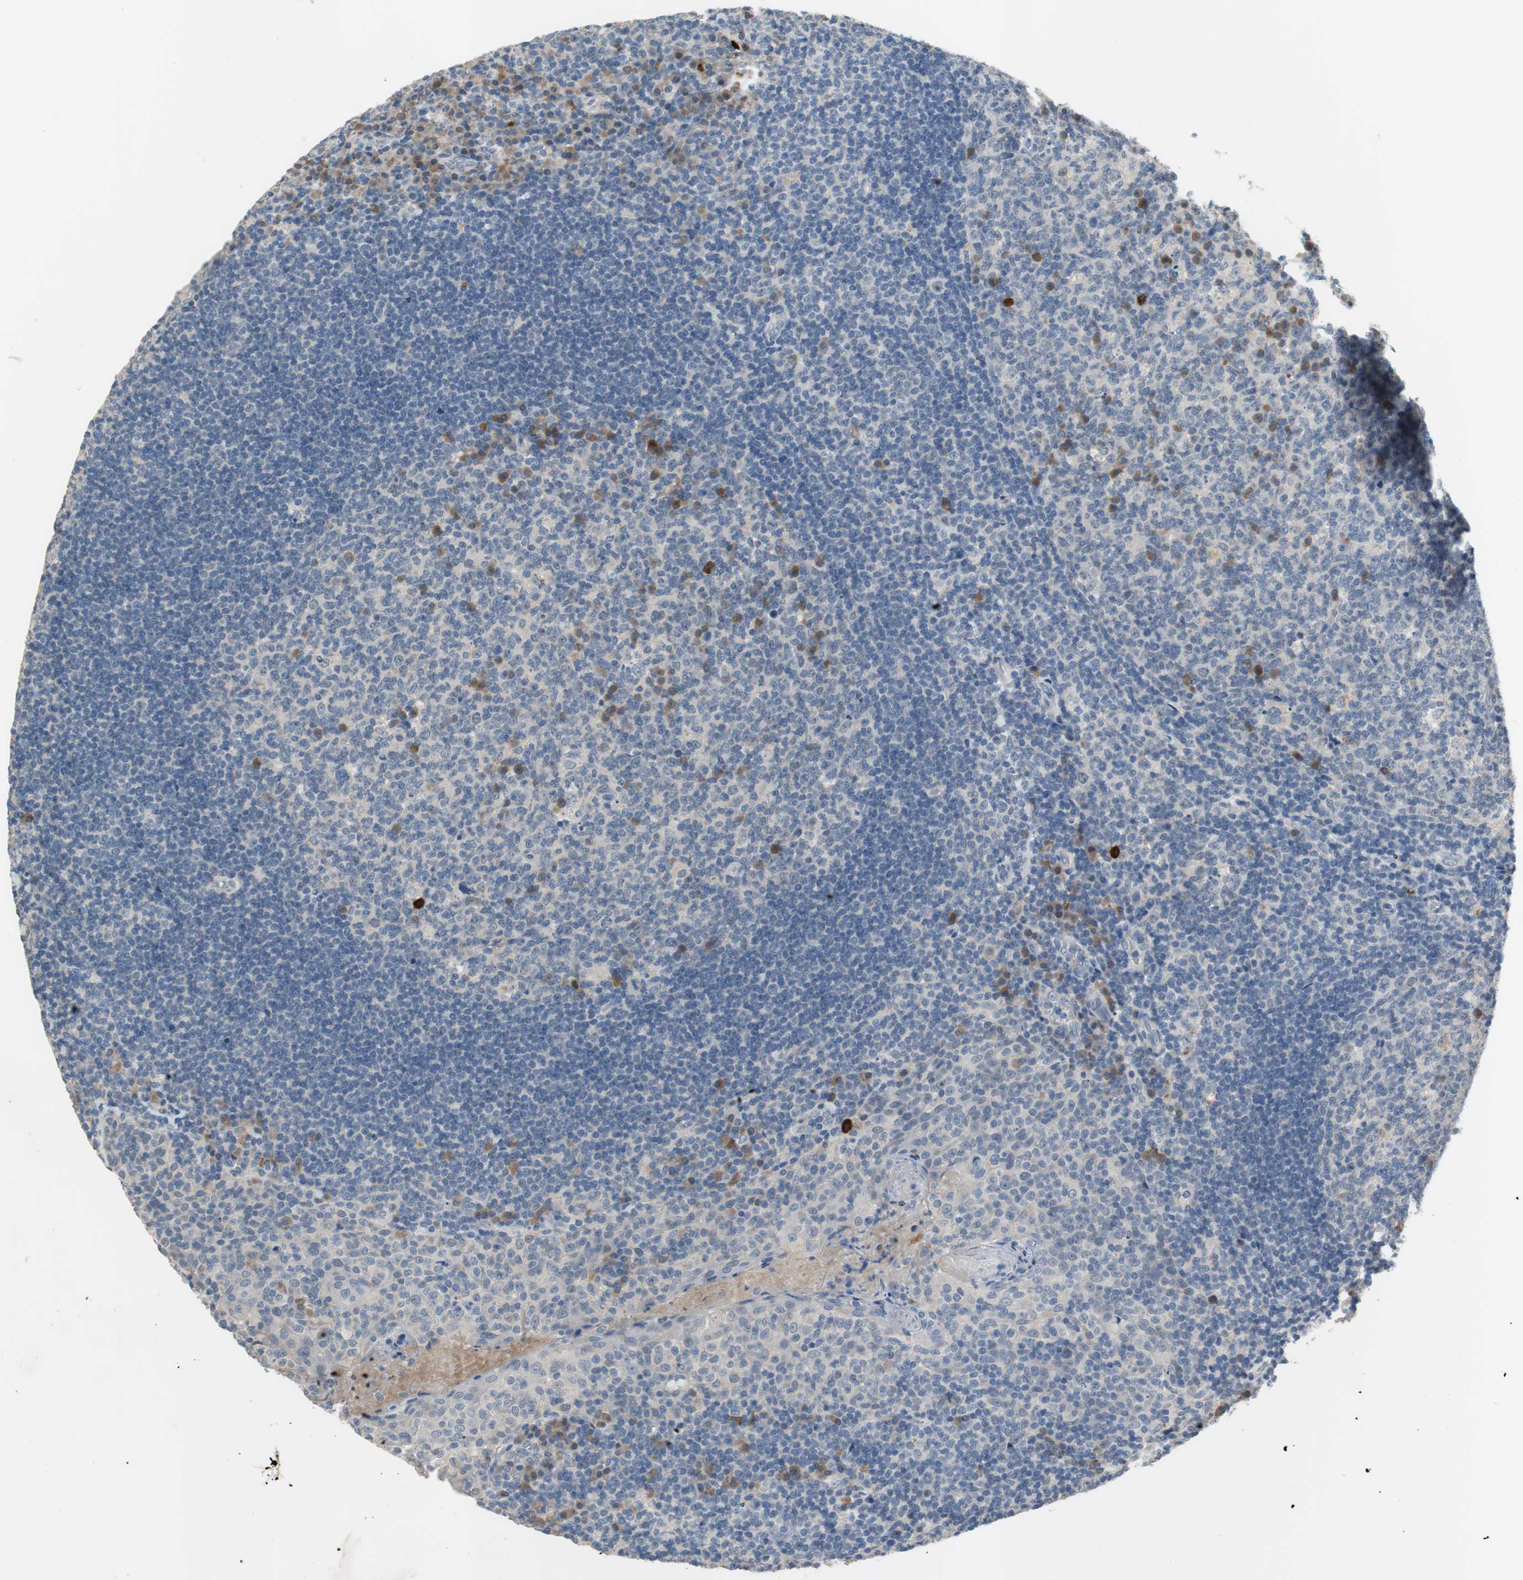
{"staining": {"intensity": "weak", "quantity": "25%-75%", "location": "cytoplasmic/membranous"}, "tissue": "tonsil", "cell_type": "Germinal center cells", "image_type": "normal", "snomed": [{"axis": "morphology", "description": "Normal tissue, NOS"}, {"axis": "topography", "description": "Tonsil"}], "caption": "About 25%-75% of germinal center cells in unremarkable human tonsil reveal weak cytoplasmic/membranous protein staining as visualized by brown immunohistochemical staining.", "gene": "COL12A1", "patient": {"sex": "male", "age": 17}}